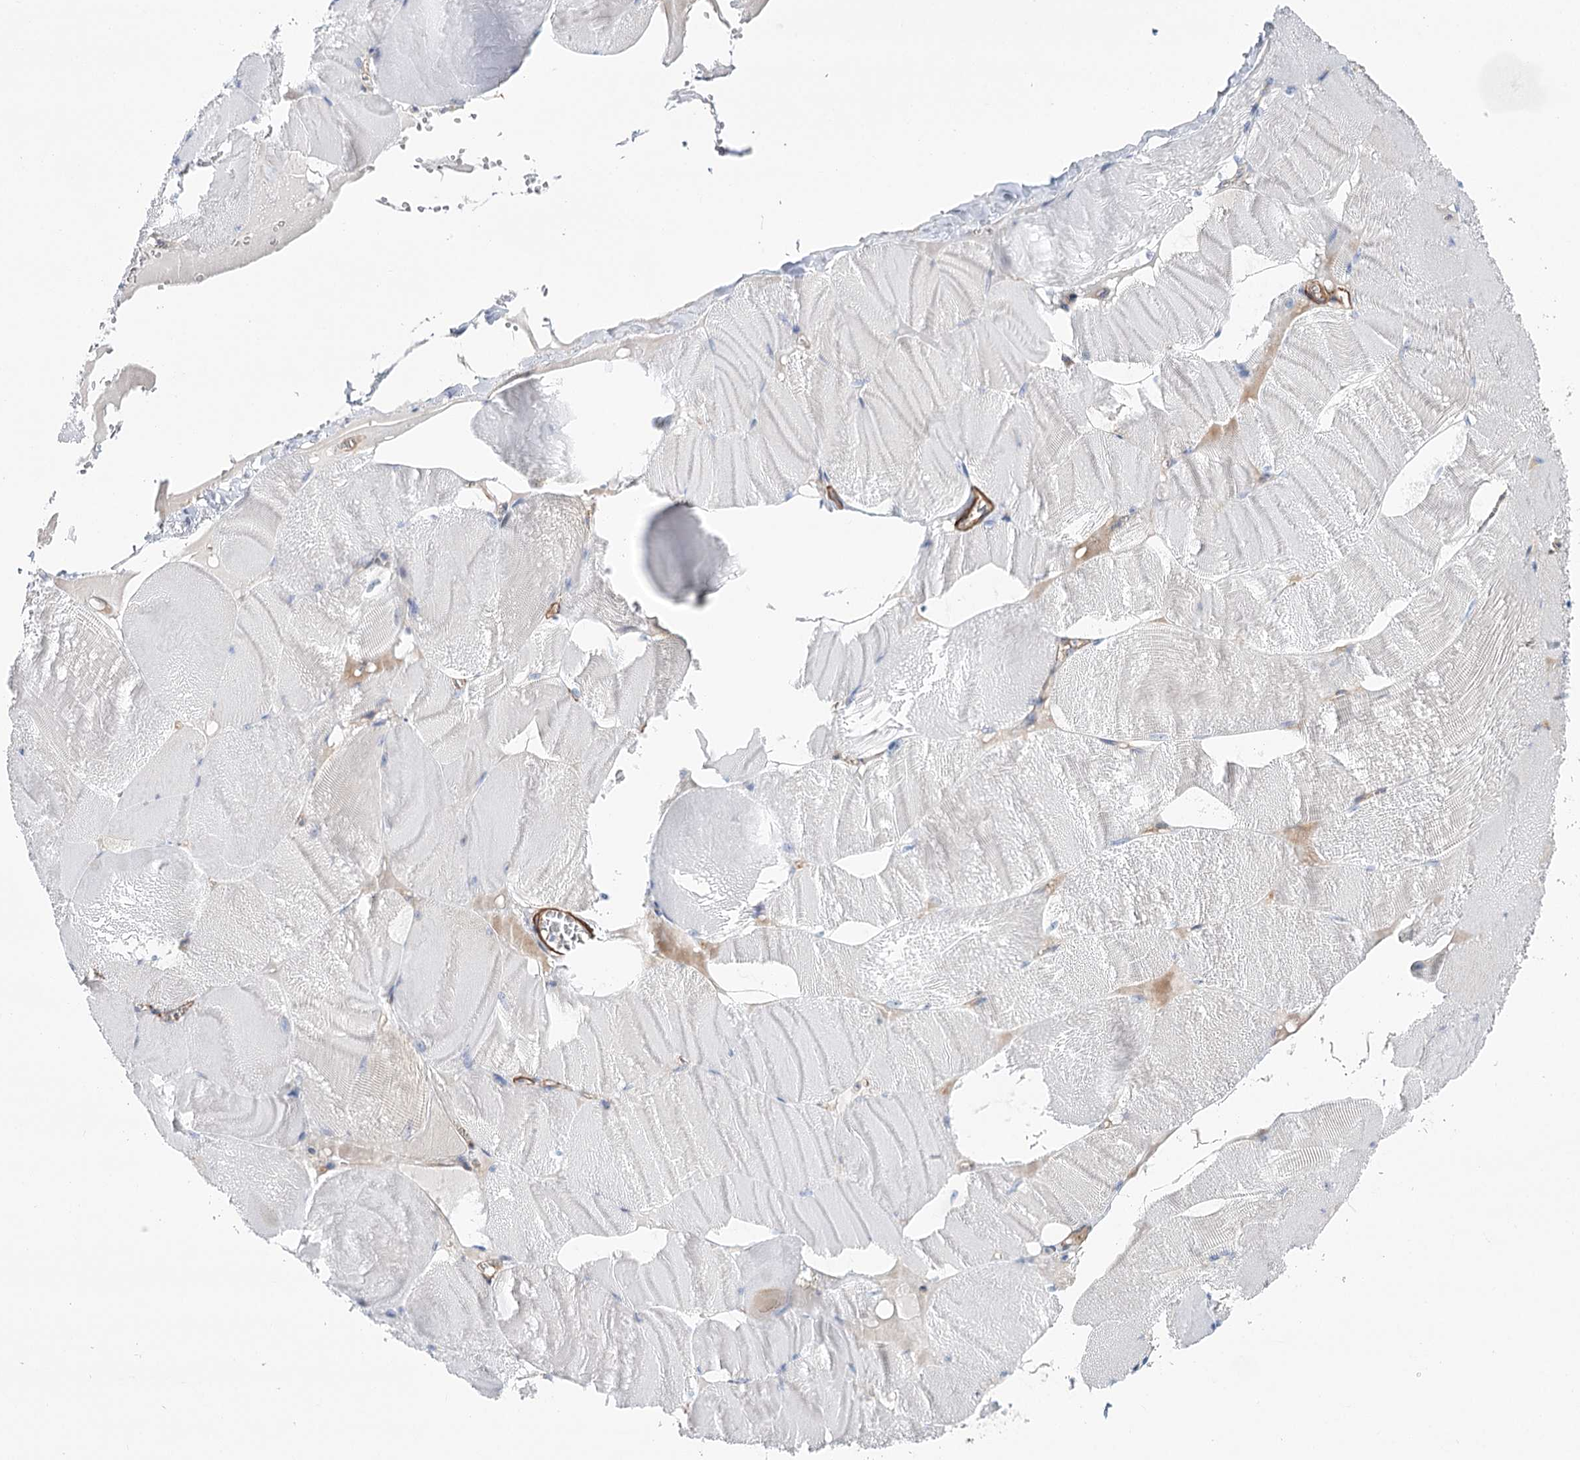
{"staining": {"intensity": "negative", "quantity": "none", "location": "none"}, "tissue": "skeletal muscle", "cell_type": "Myocytes", "image_type": "normal", "snomed": [{"axis": "morphology", "description": "Normal tissue, NOS"}, {"axis": "morphology", "description": "Basal cell carcinoma"}, {"axis": "topography", "description": "Skeletal muscle"}], "caption": "This is a histopathology image of IHC staining of normal skeletal muscle, which shows no staining in myocytes.", "gene": "WASHC3", "patient": {"sex": "female", "age": 64}}